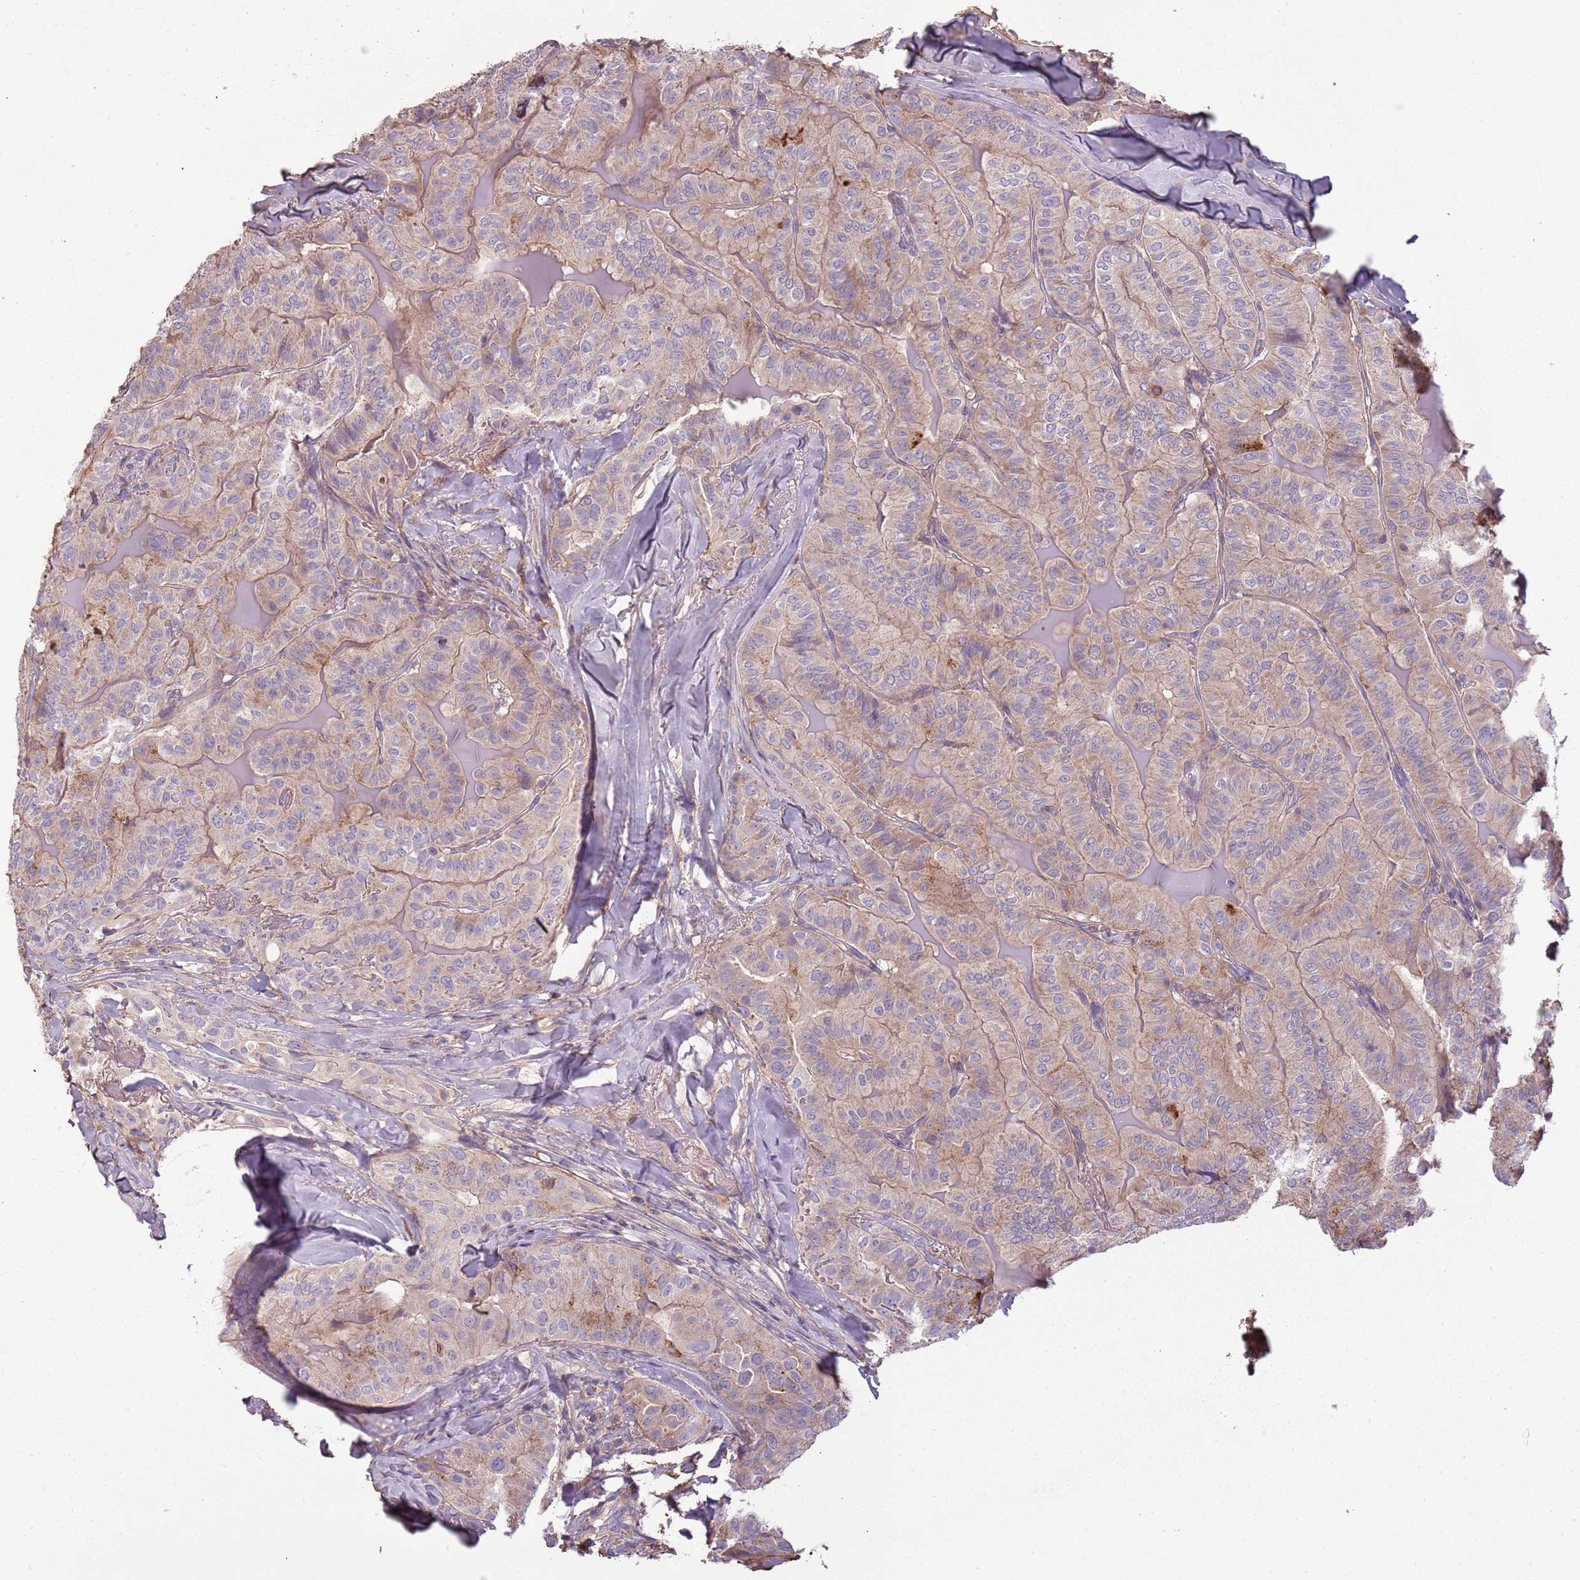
{"staining": {"intensity": "weak", "quantity": "25%-75%", "location": "cytoplasmic/membranous"}, "tissue": "thyroid cancer", "cell_type": "Tumor cells", "image_type": "cancer", "snomed": [{"axis": "morphology", "description": "Papillary adenocarcinoma, NOS"}, {"axis": "topography", "description": "Thyroid gland"}], "caption": "This is a photomicrograph of immunohistochemistry (IHC) staining of thyroid cancer (papillary adenocarcinoma), which shows weak staining in the cytoplasmic/membranous of tumor cells.", "gene": "FECH", "patient": {"sex": "female", "age": 68}}